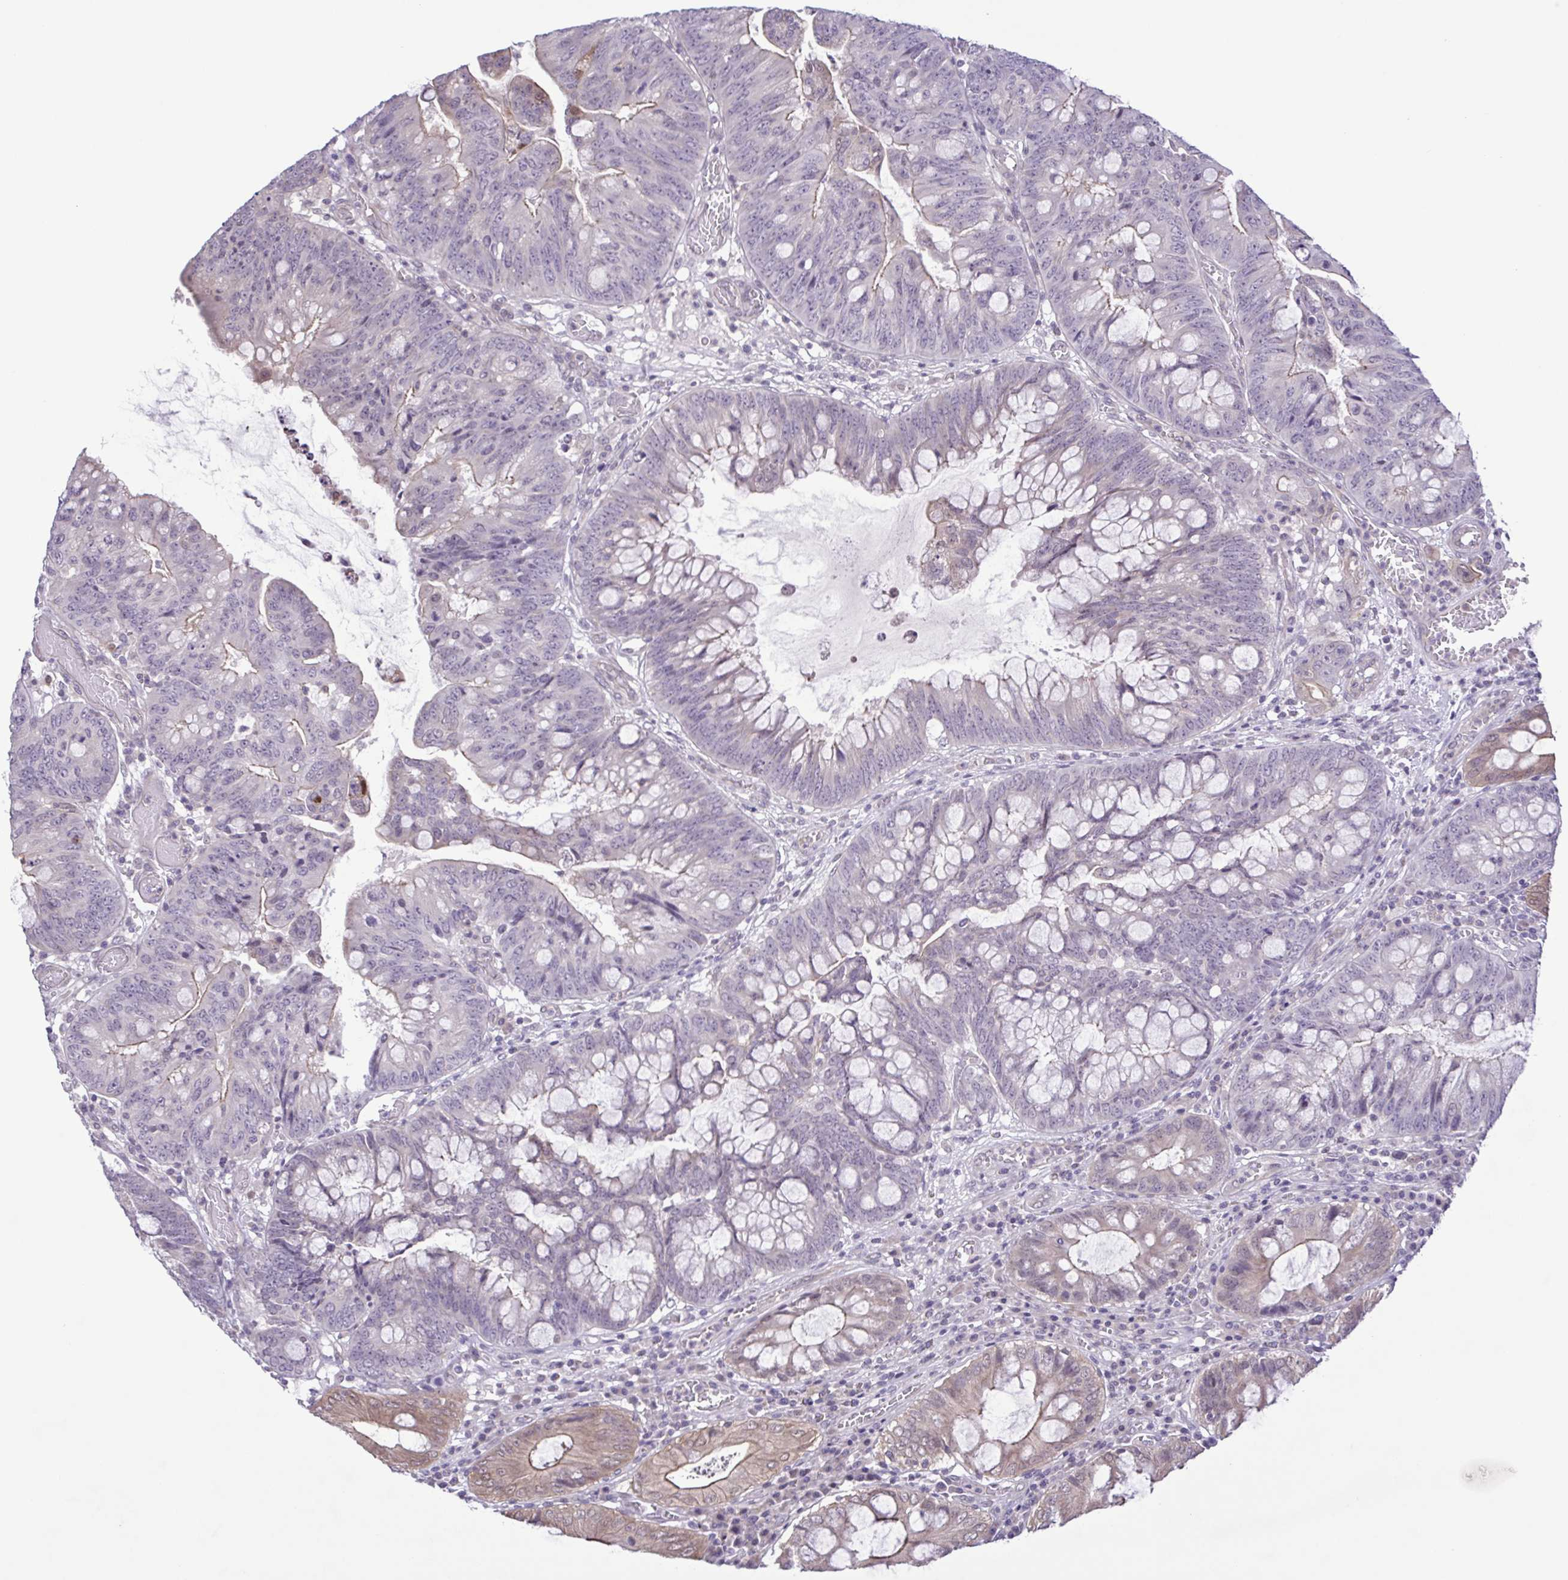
{"staining": {"intensity": "negative", "quantity": "none", "location": "none"}, "tissue": "colorectal cancer", "cell_type": "Tumor cells", "image_type": "cancer", "snomed": [{"axis": "morphology", "description": "Adenocarcinoma, NOS"}, {"axis": "topography", "description": "Colon"}], "caption": "The immunohistochemistry (IHC) histopathology image has no significant positivity in tumor cells of colorectal cancer tissue.", "gene": "IL1RN", "patient": {"sex": "male", "age": 62}}